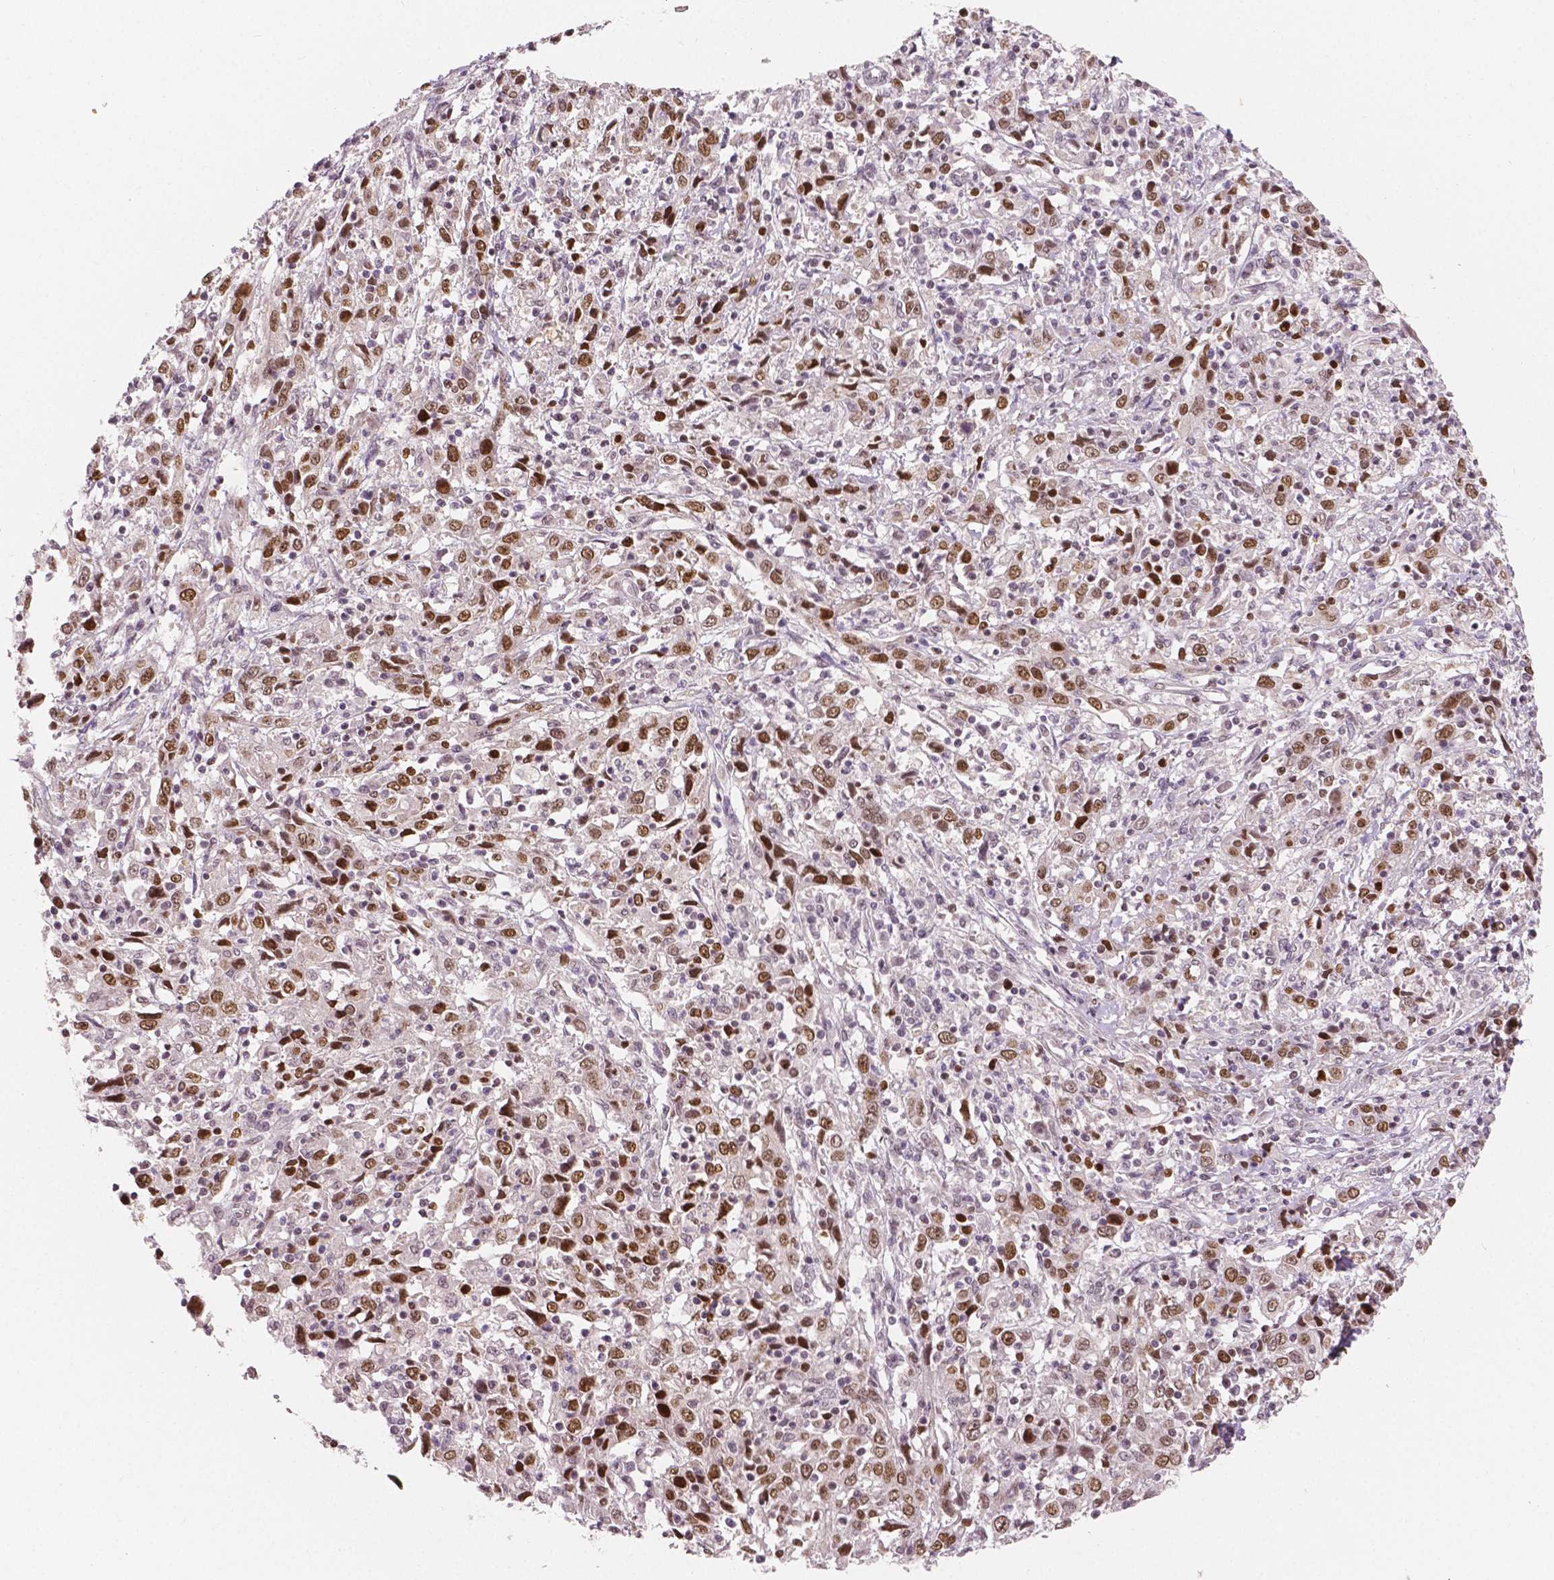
{"staining": {"intensity": "strong", "quantity": "25%-75%", "location": "nuclear"}, "tissue": "cervical cancer", "cell_type": "Tumor cells", "image_type": "cancer", "snomed": [{"axis": "morphology", "description": "Squamous cell carcinoma, NOS"}, {"axis": "topography", "description": "Cervix"}], "caption": "Tumor cells show strong nuclear staining in approximately 25%-75% of cells in cervical cancer.", "gene": "NSD2", "patient": {"sex": "female", "age": 46}}